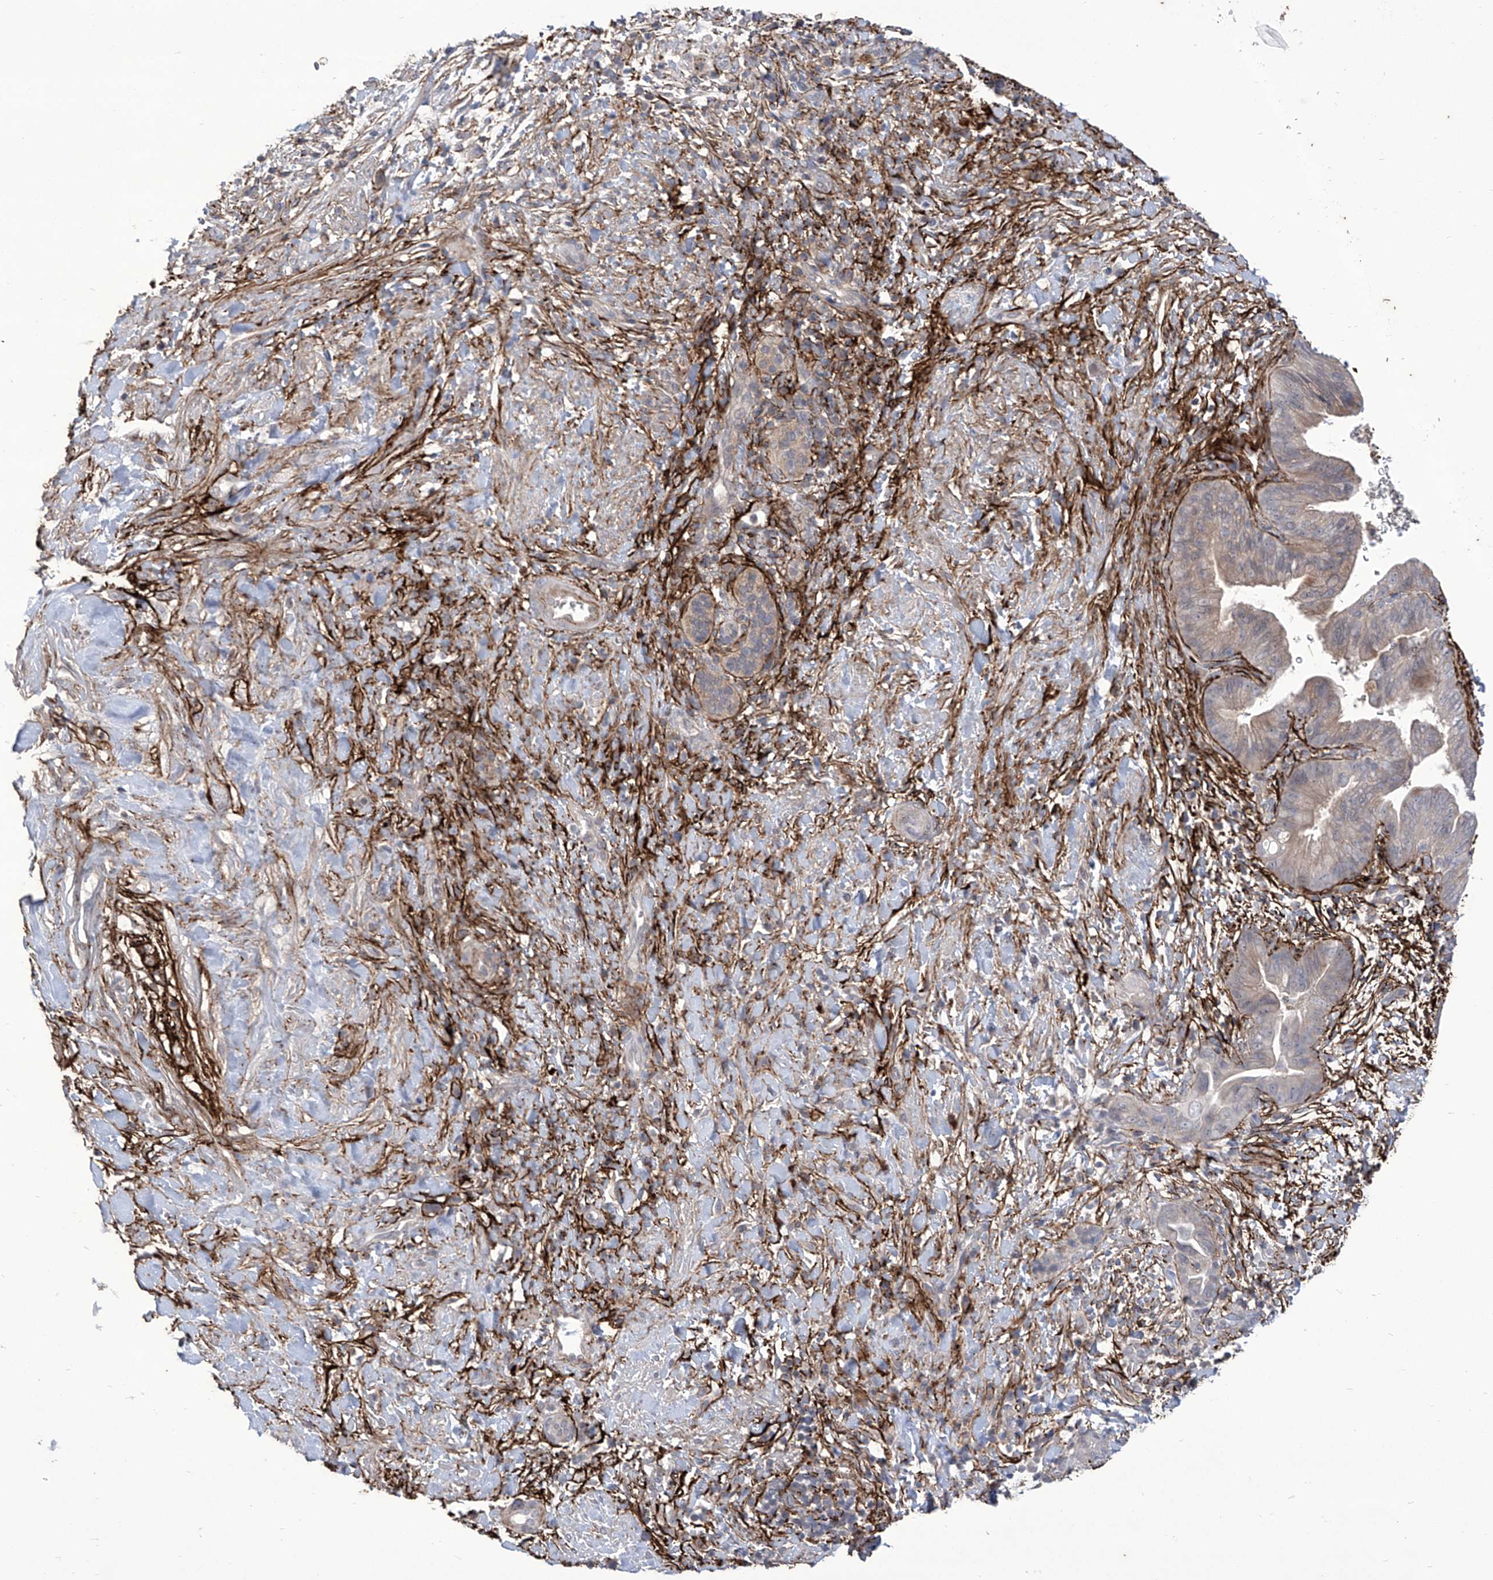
{"staining": {"intensity": "weak", "quantity": "<25%", "location": "cytoplasmic/membranous"}, "tissue": "pancreatic cancer", "cell_type": "Tumor cells", "image_type": "cancer", "snomed": [{"axis": "morphology", "description": "Adenocarcinoma, NOS"}, {"axis": "topography", "description": "Pancreas"}], "caption": "Protein analysis of adenocarcinoma (pancreatic) reveals no significant staining in tumor cells.", "gene": "TXNIP", "patient": {"sex": "male", "age": 75}}